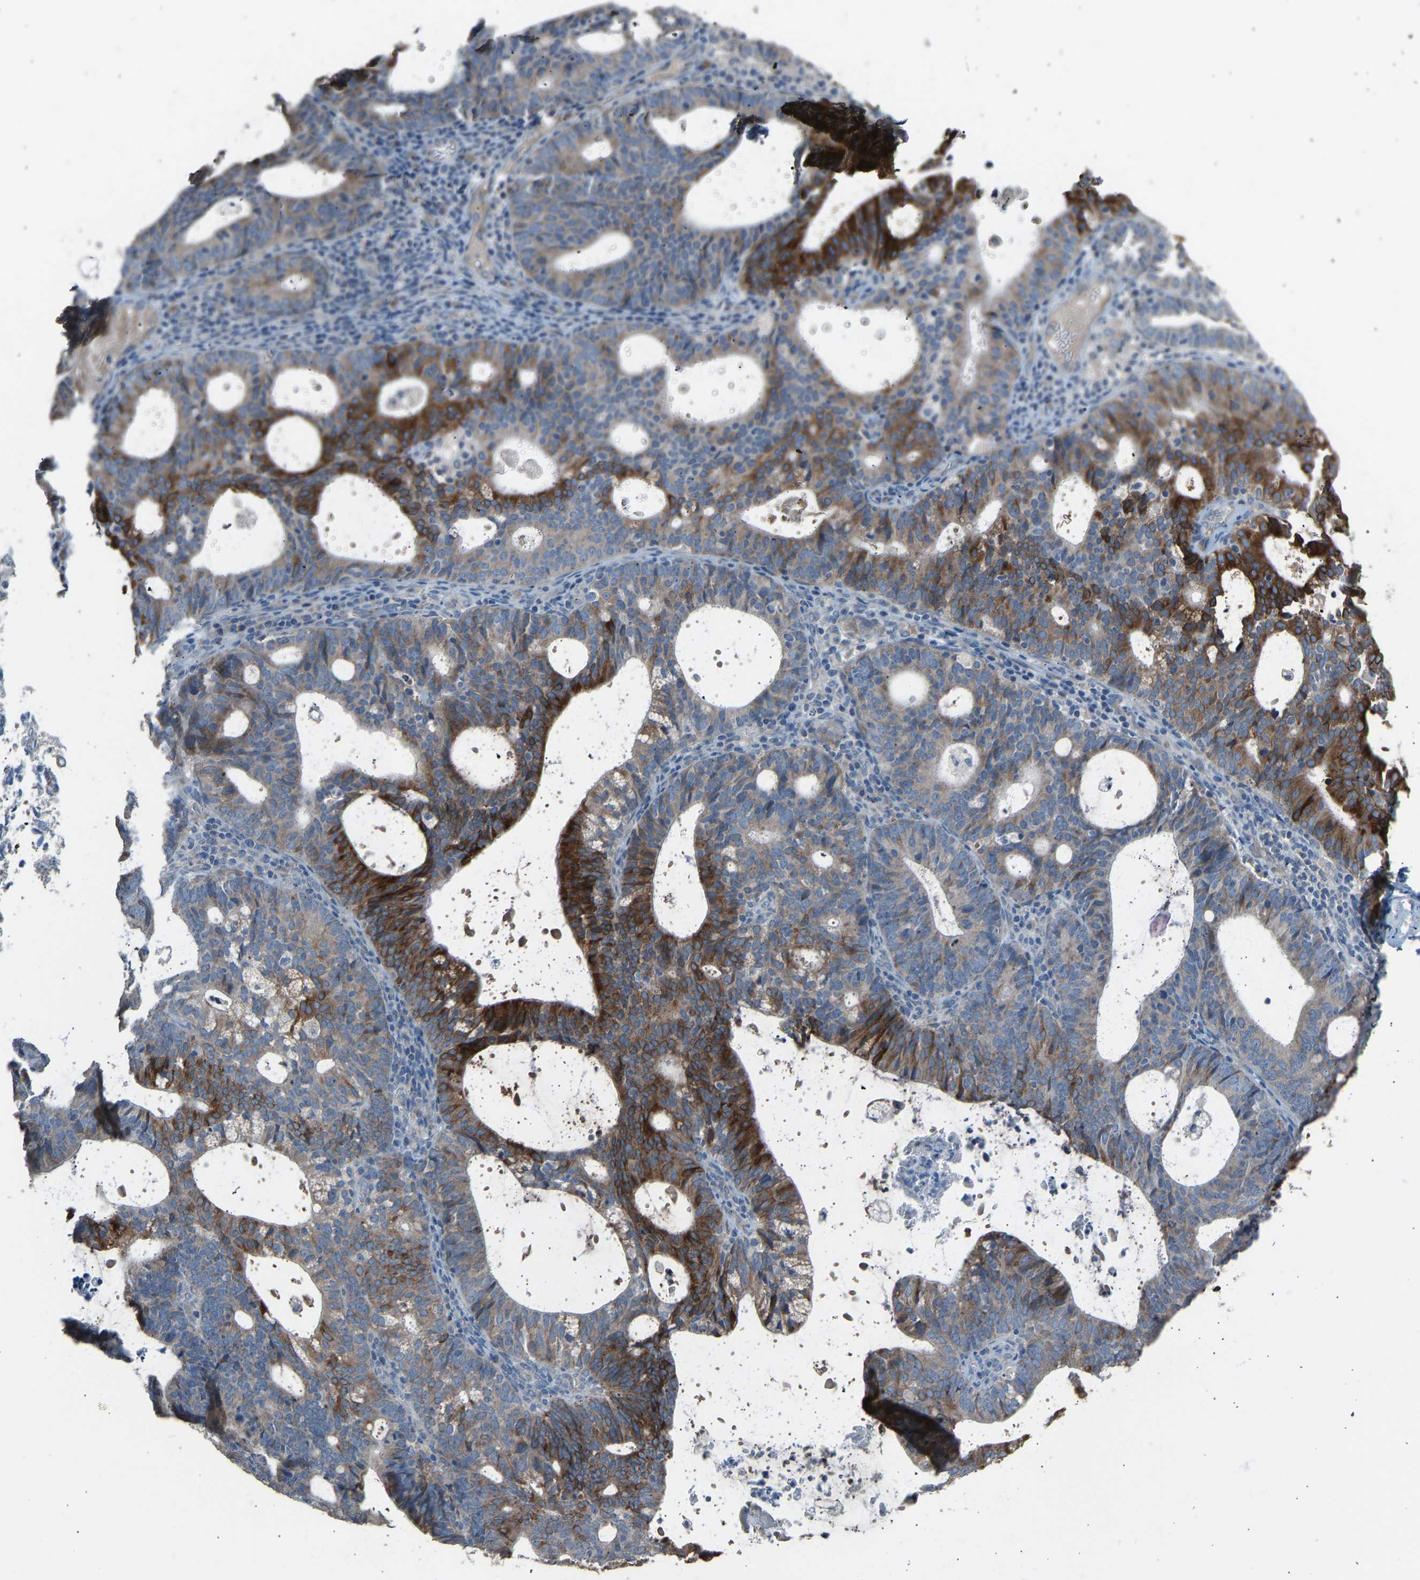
{"staining": {"intensity": "strong", "quantity": "25%-75%", "location": "cytoplasmic/membranous"}, "tissue": "endometrial cancer", "cell_type": "Tumor cells", "image_type": "cancer", "snomed": [{"axis": "morphology", "description": "Adenocarcinoma, NOS"}, {"axis": "topography", "description": "Uterus"}], "caption": "DAB immunohistochemical staining of endometrial cancer displays strong cytoplasmic/membranous protein staining in about 25%-75% of tumor cells. (Stains: DAB (3,3'-diaminobenzidine) in brown, nuclei in blue, Microscopy: brightfield microscopy at high magnification).", "gene": "TGFBR3", "patient": {"sex": "female", "age": 83}}